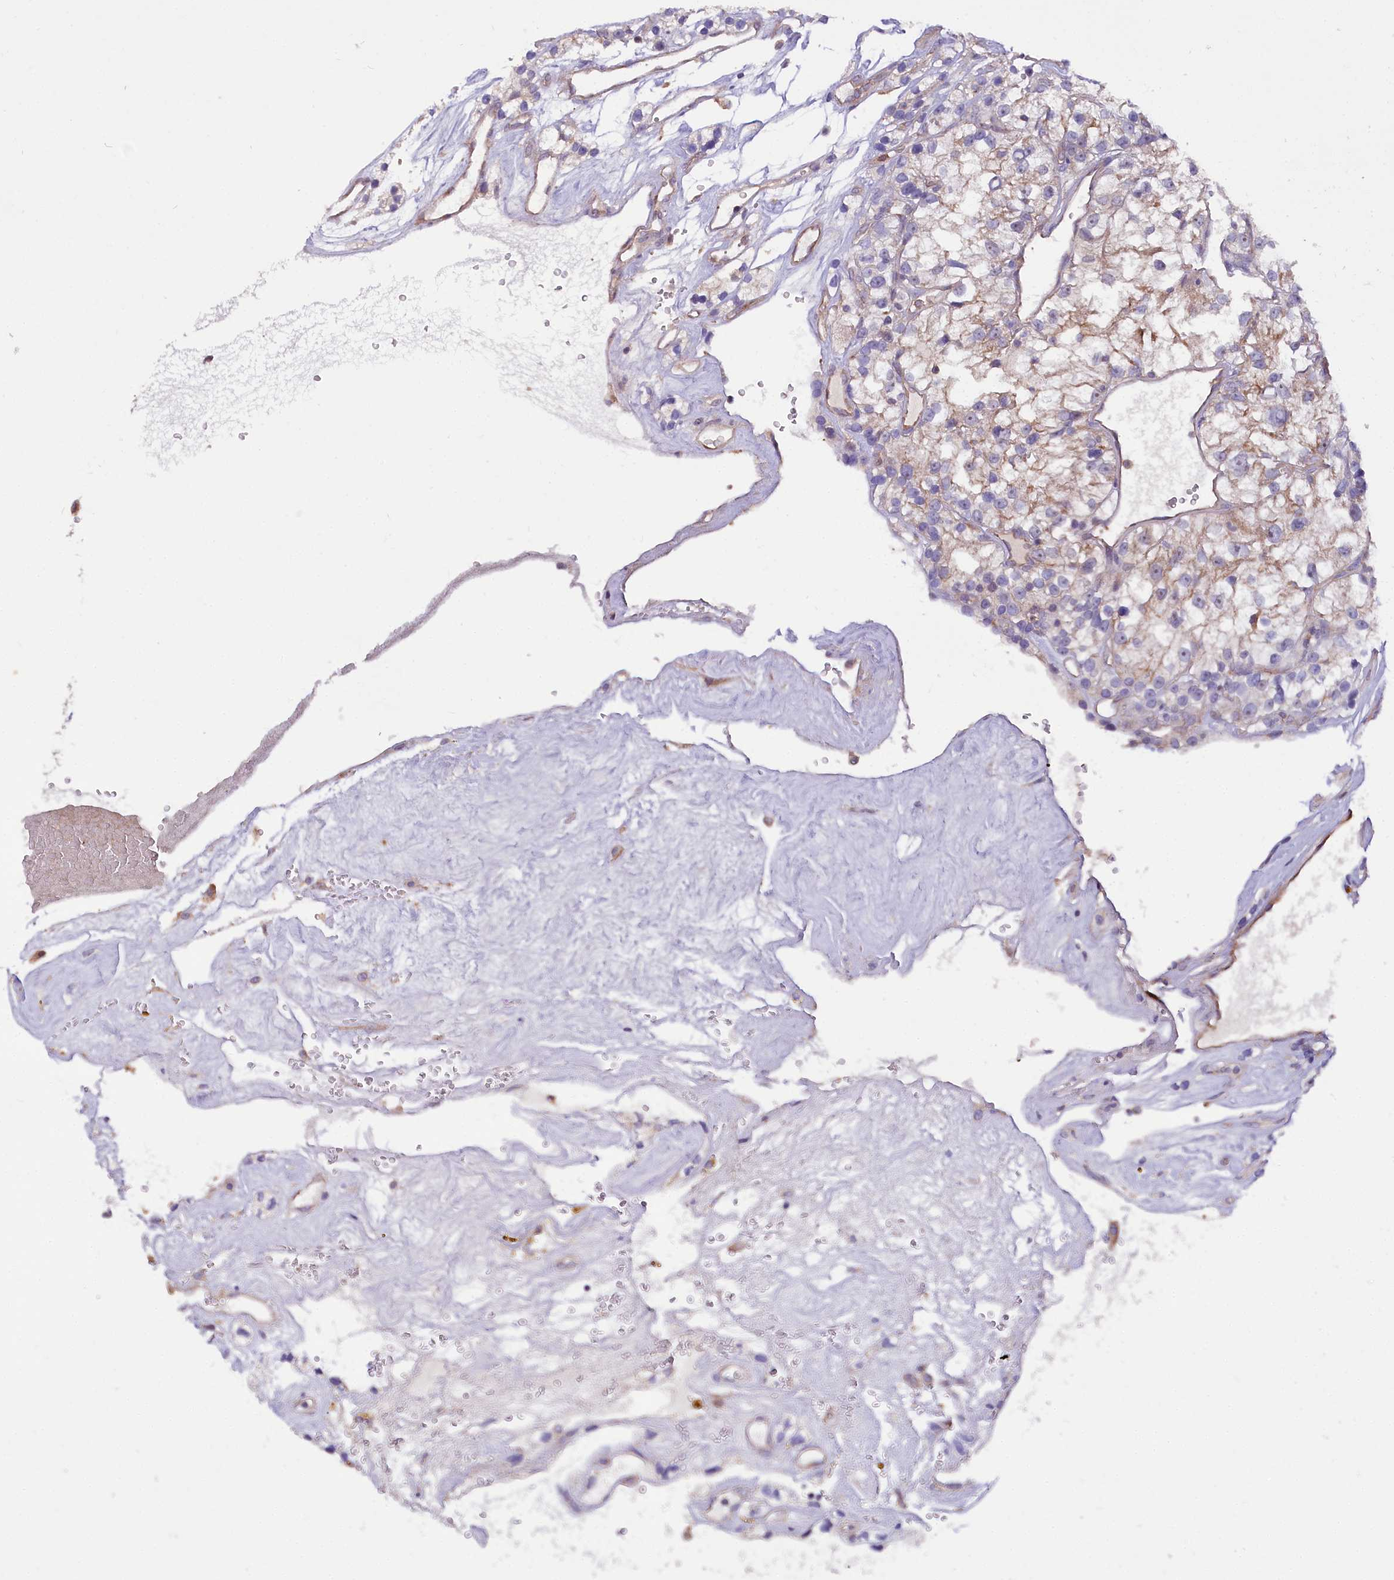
{"staining": {"intensity": "moderate", "quantity": ">75%", "location": "cytoplasmic/membranous"}, "tissue": "renal cancer", "cell_type": "Tumor cells", "image_type": "cancer", "snomed": [{"axis": "morphology", "description": "Adenocarcinoma, NOS"}, {"axis": "topography", "description": "Kidney"}], "caption": "A medium amount of moderate cytoplasmic/membranous staining is present in approximately >75% of tumor cells in adenocarcinoma (renal) tissue. (Stains: DAB (3,3'-diaminobenzidine) in brown, nuclei in blue, Microscopy: brightfield microscopy at high magnification).", "gene": "RPUSD3", "patient": {"sex": "female", "age": 57}}